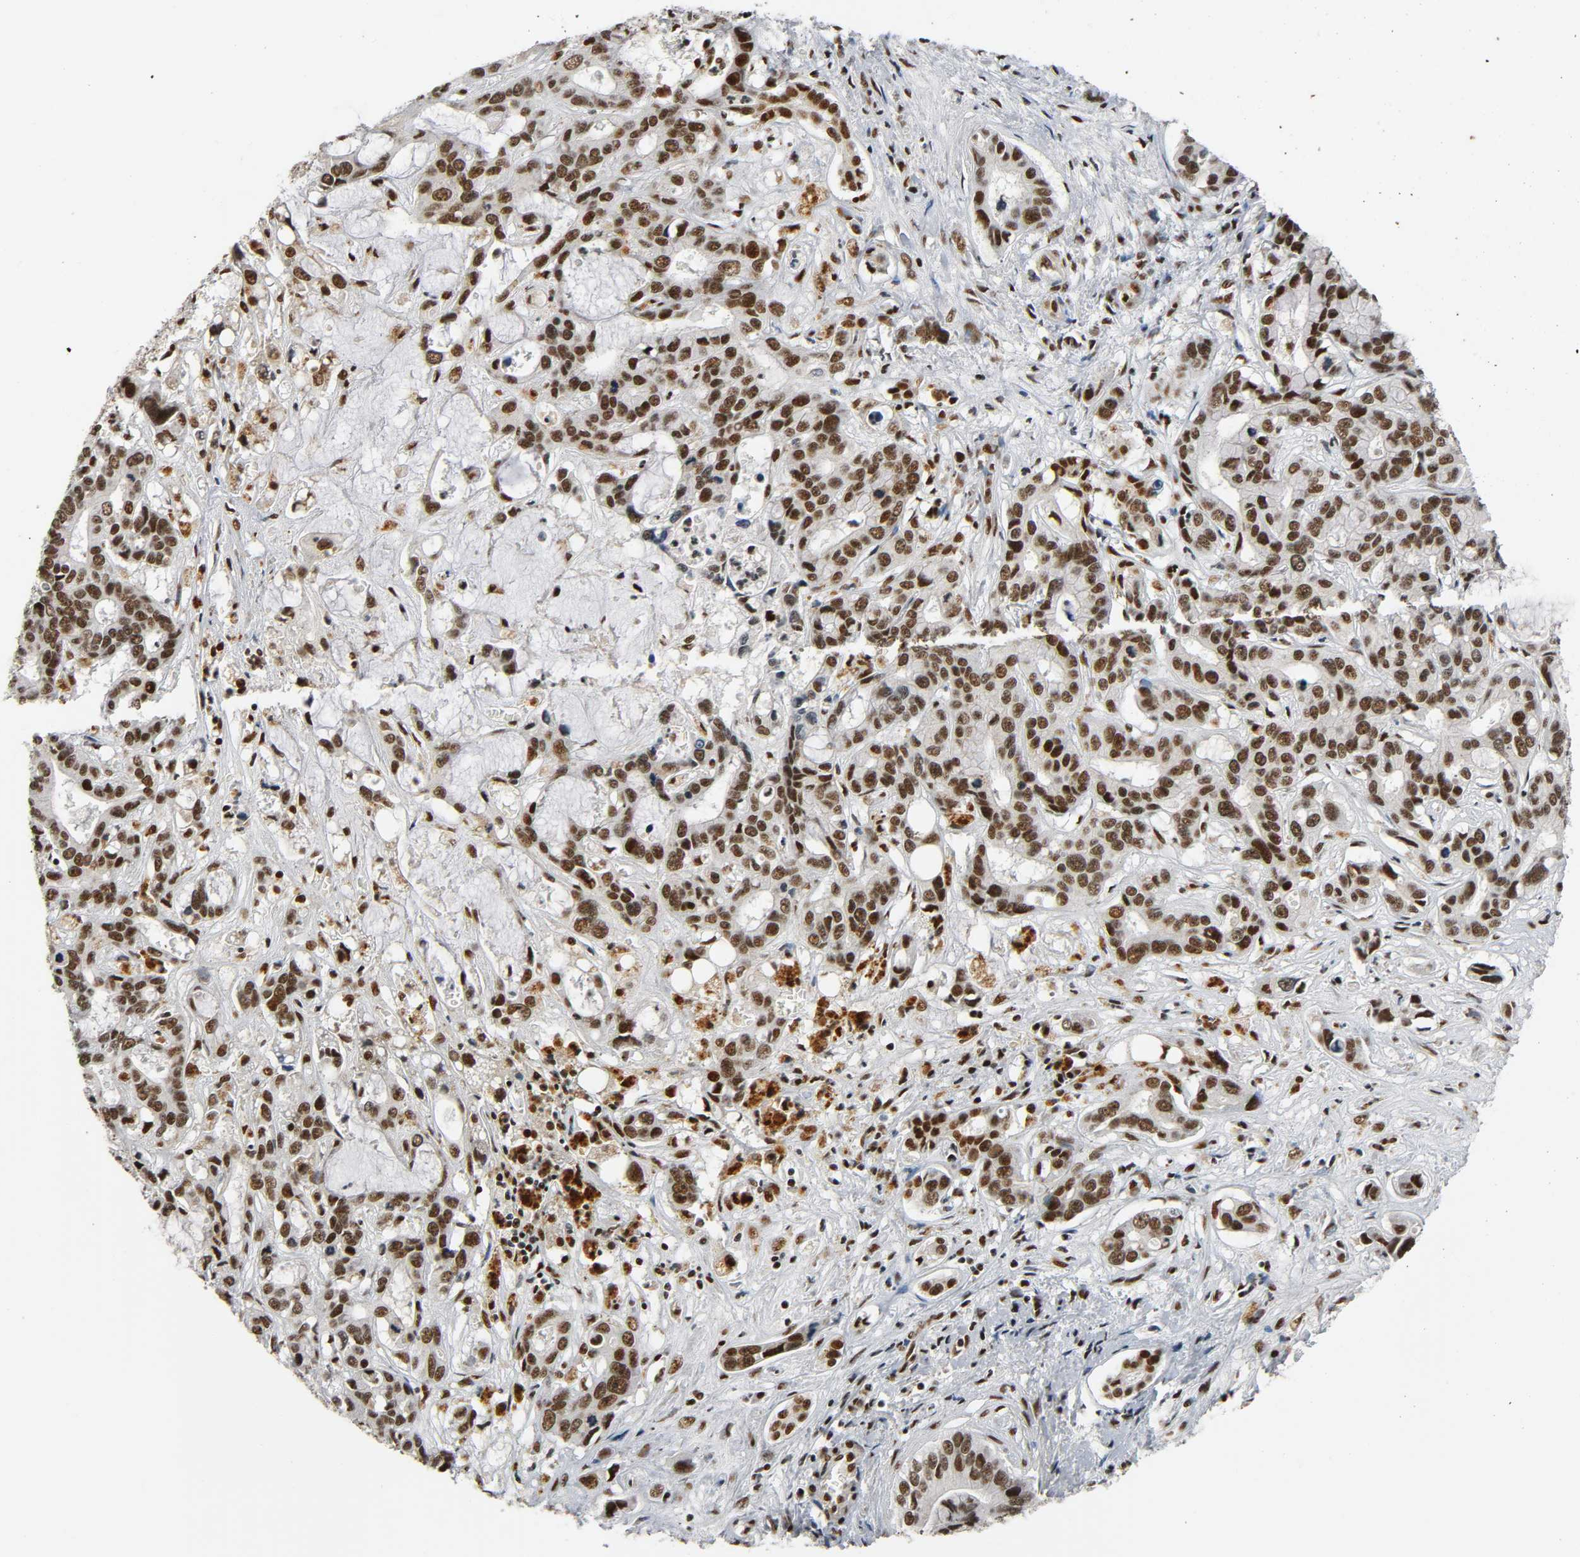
{"staining": {"intensity": "strong", "quantity": ">75%", "location": "nuclear"}, "tissue": "liver cancer", "cell_type": "Tumor cells", "image_type": "cancer", "snomed": [{"axis": "morphology", "description": "Cholangiocarcinoma"}, {"axis": "topography", "description": "Liver"}], "caption": "Immunohistochemistry (IHC) histopathology image of cholangiocarcinoma (liver) stained for a protein (brown), which displays high levels of strong nuclear staining in approximately >75% of tumor cells.", "gene": "CDK9", "patient": {"sex": "female", "age": 65}}